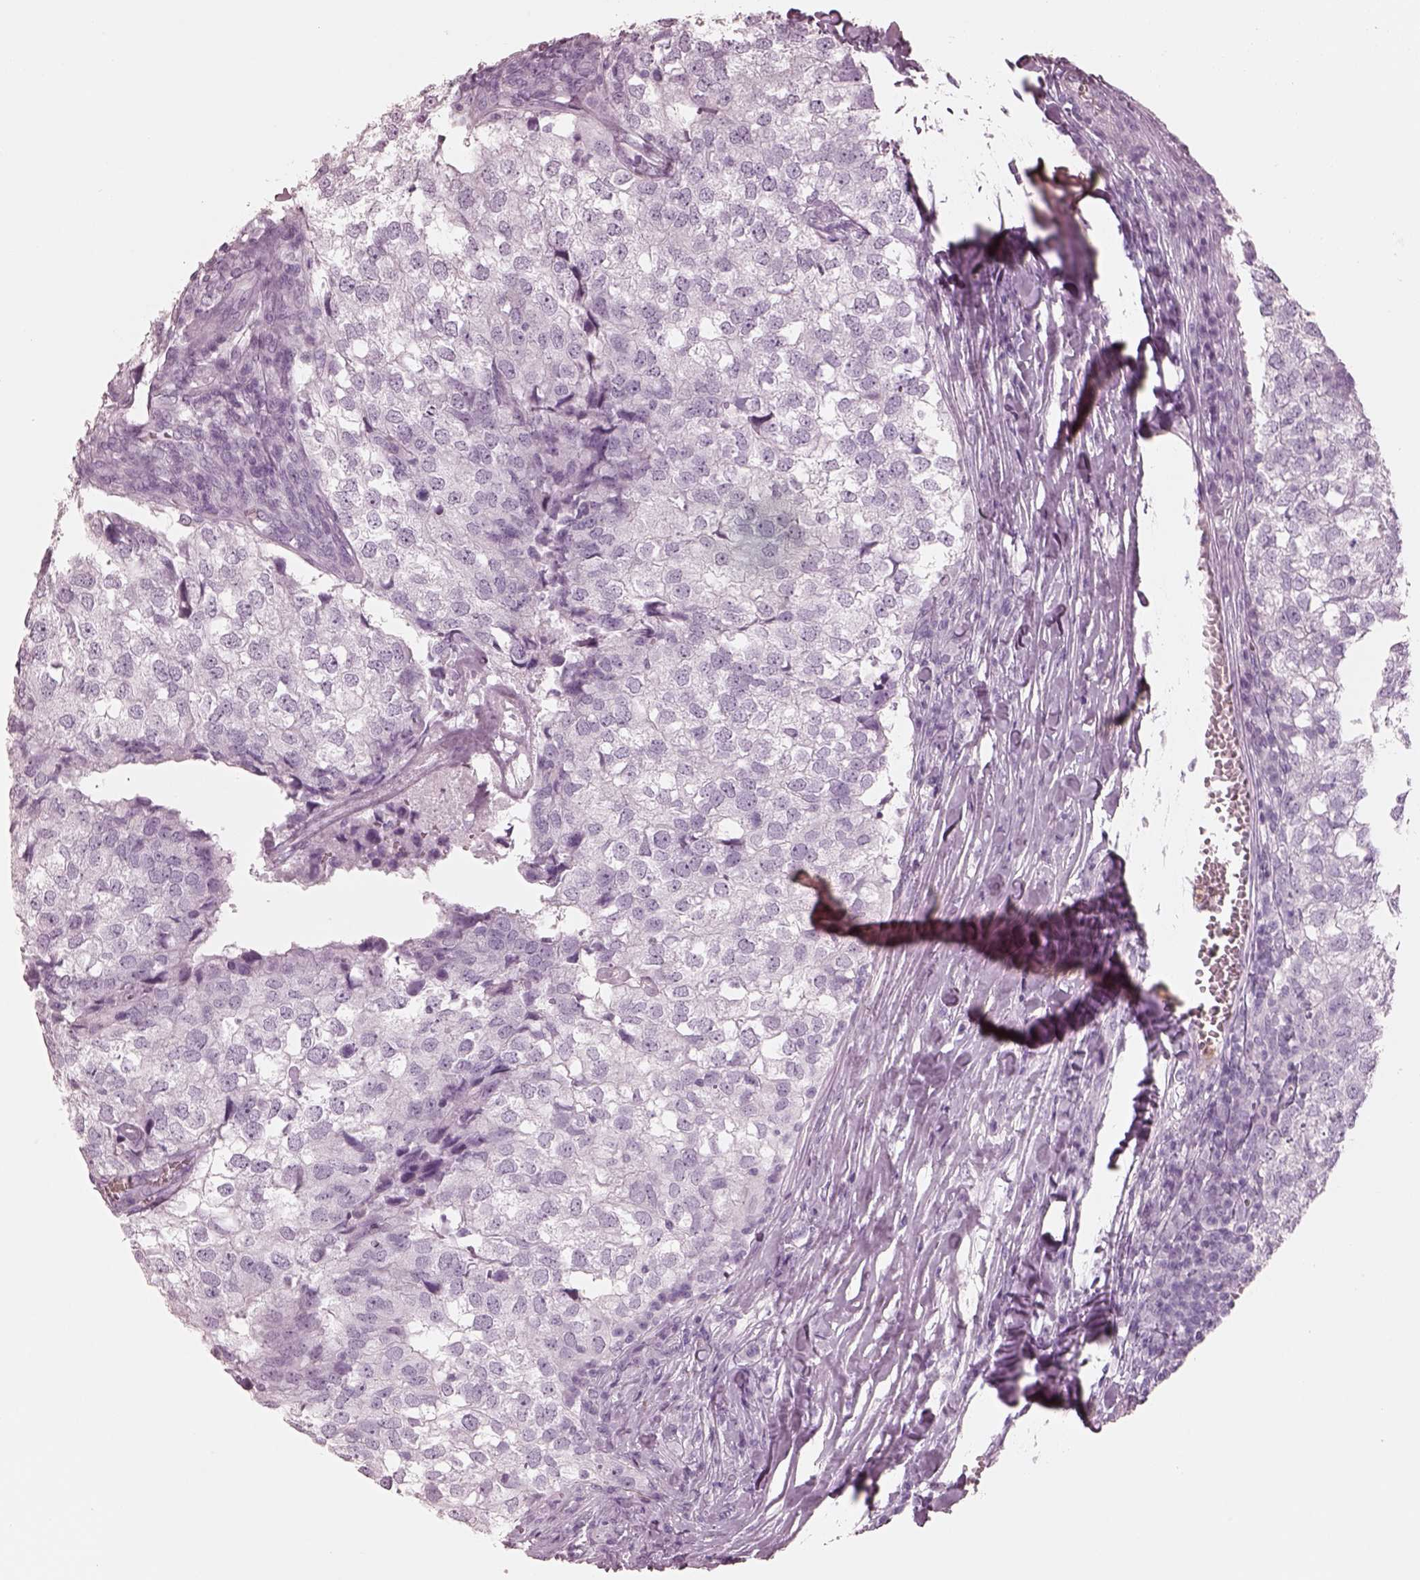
{"staining": {"intensity": "negative", "quantity": "none", "location": "none"}, "tissue": "breast cancer", "cell_type": "Tumor cells", "image_type": "cancer", "snomed": [{"axis": "morphology", "description": "Duct carcinoma"}, {"axis": "topography", "description": "Breast"}], "caption": "The immunohistochemistry histopathology image has no significant expression in tumor cells of infiltrating ductal carcinoma (breast) tissue.", "gene": "ELANE", "patient": {"sex": "female", "age": 30}}